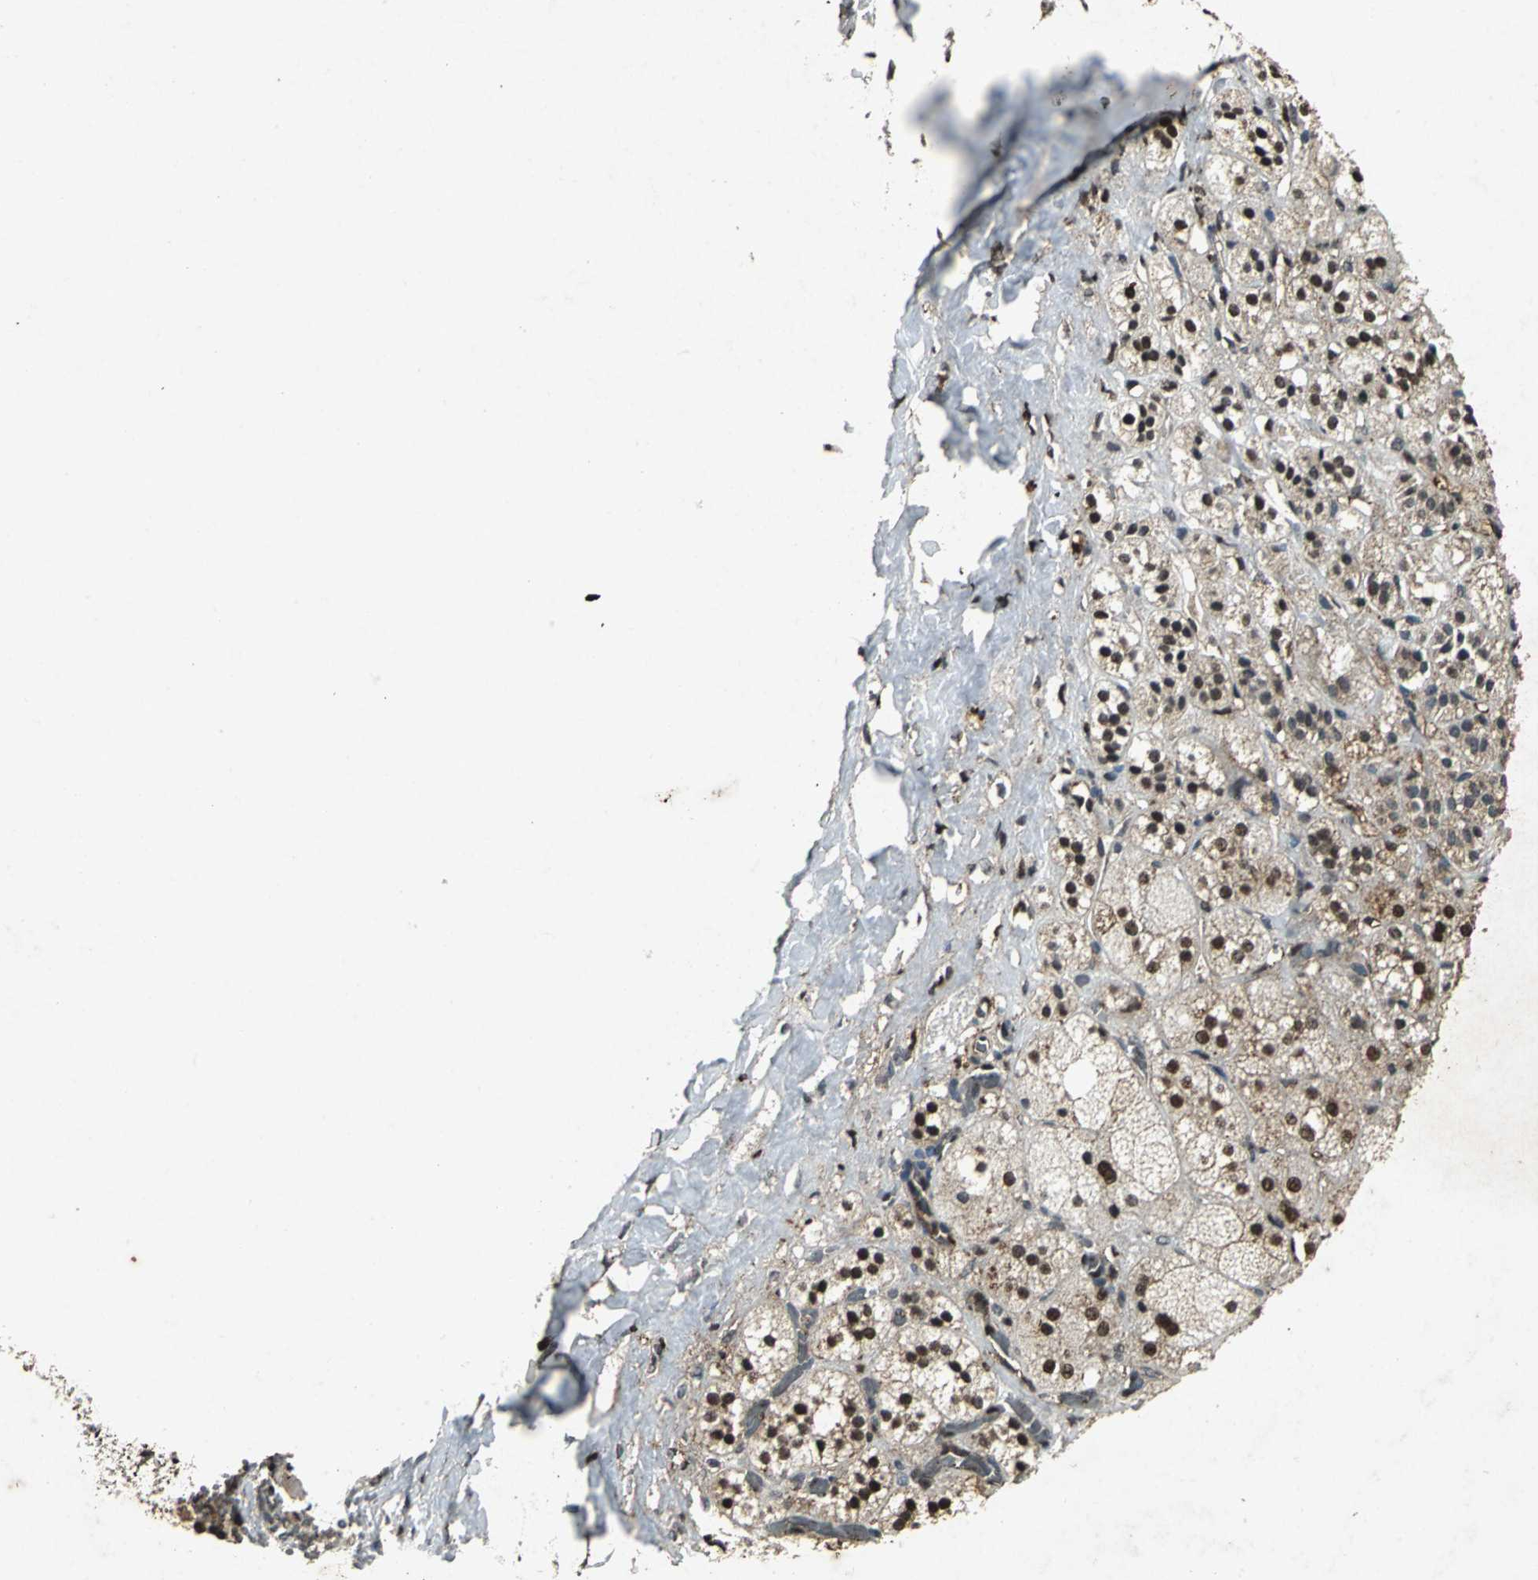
{"staining": {"intensity": "strong", "quantity": ">75%", "location": "nuclear"}, "tissue": "adrenal gland", "cell_type": "Glandular cells", "image_type": "normal", "snomed": [{"axis": "morphology", "description": "Normal tissue, NOS"}, {"axis": "topography", "description": "Adrenal gland"}], "caption": "DAB immunohistochemical staining of benign adrenal gland demonstrates strong nuclear protein positivity in approximately >75% of glandular cells.", "gene": "ANP32A", "patient": {"sex": "female", "age": 71}}